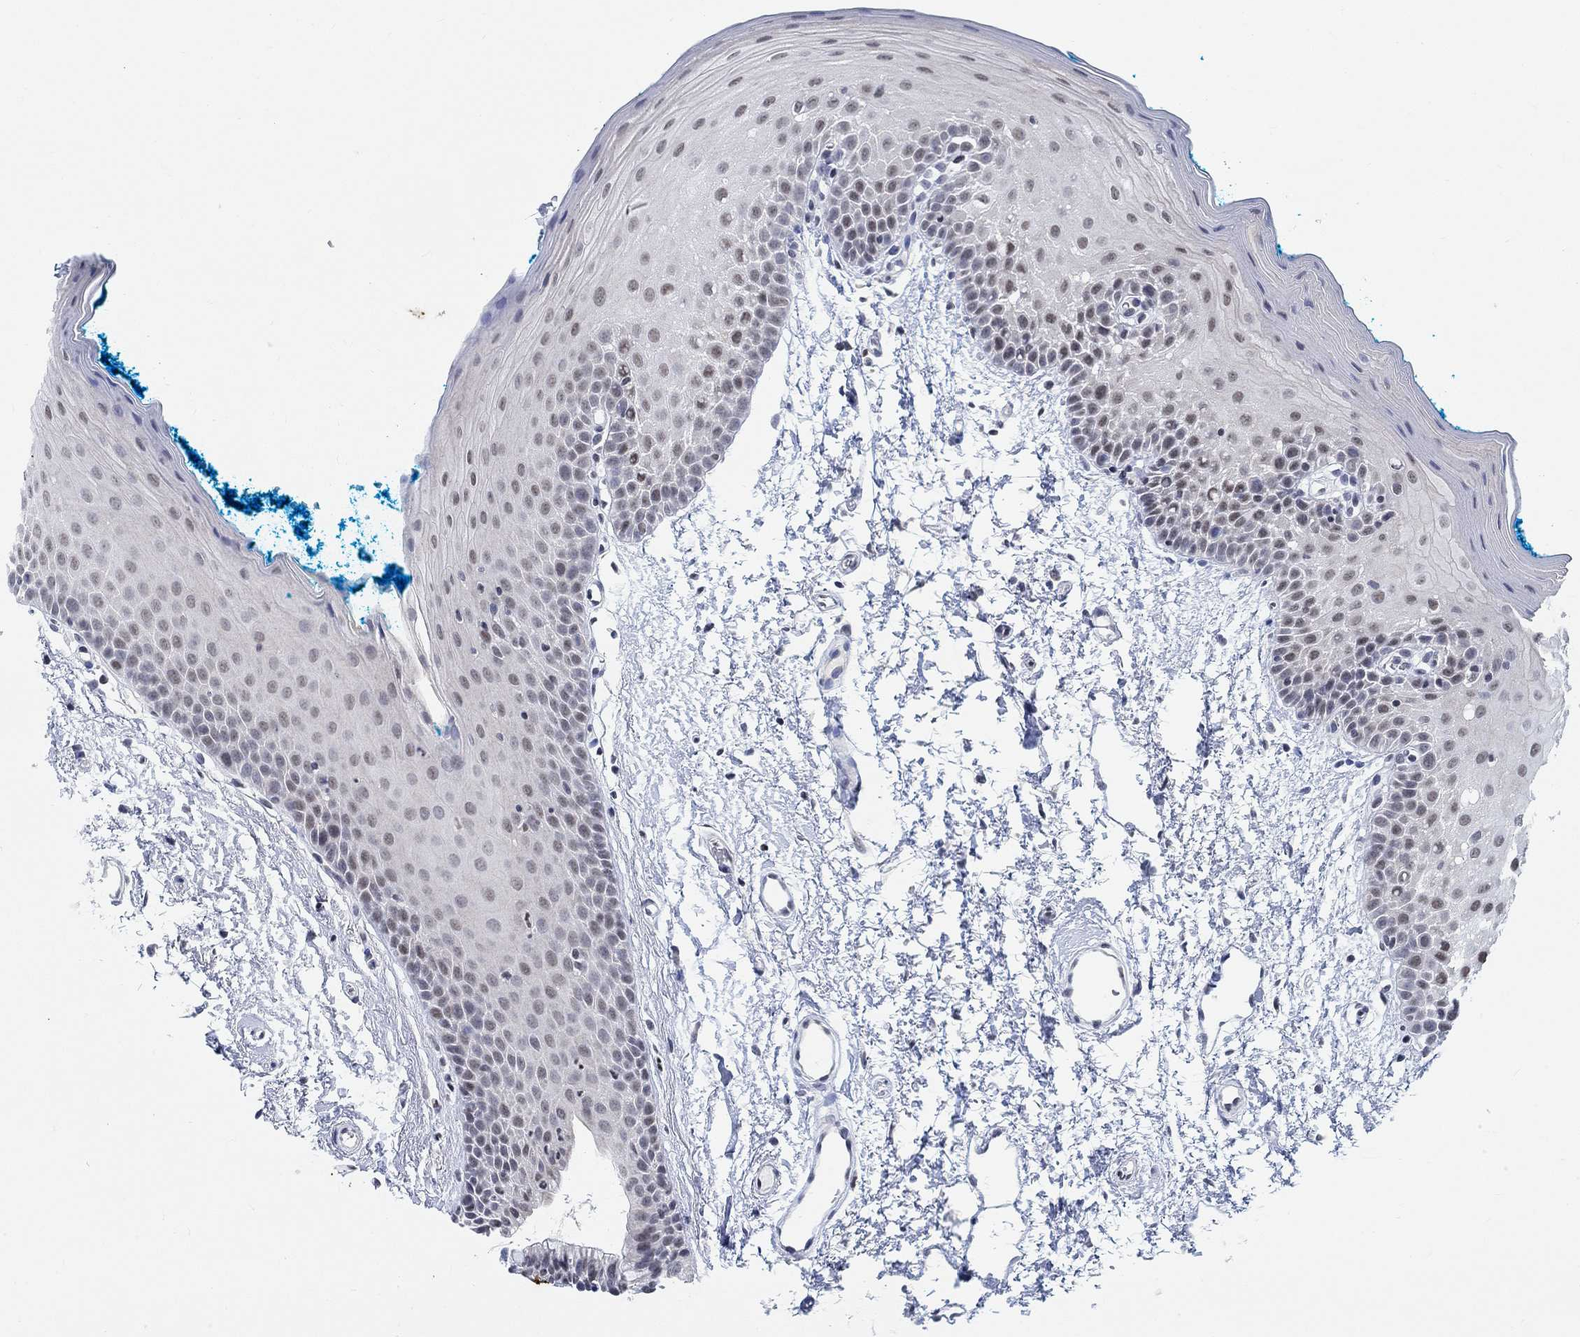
{"staining": {"intensity": "negative", "quantity": "none", "location": "none"}, "tissue": "oral mucosa", "cell_type": "Squamous epithelial cells", "image_type": "normal", "snomed": [{"axis": "morphology", "description": "Normal tissue, NOS"}, {"axis": "morphology", "description": "Squamous cell carcinoma, NOS"}, {"axis": "topography", "description": "Oral tissue"}, {"axis": "topography", "description": "Head-Neck"}], "caption": "IHC photomicrograph of benign oral mucosa: human oral mucosa stained with DAB reveals no significant protein expression in squamous epithelial cells.", "gene": "KCNH8", "patient": {"sex": "female", "age": 75}}